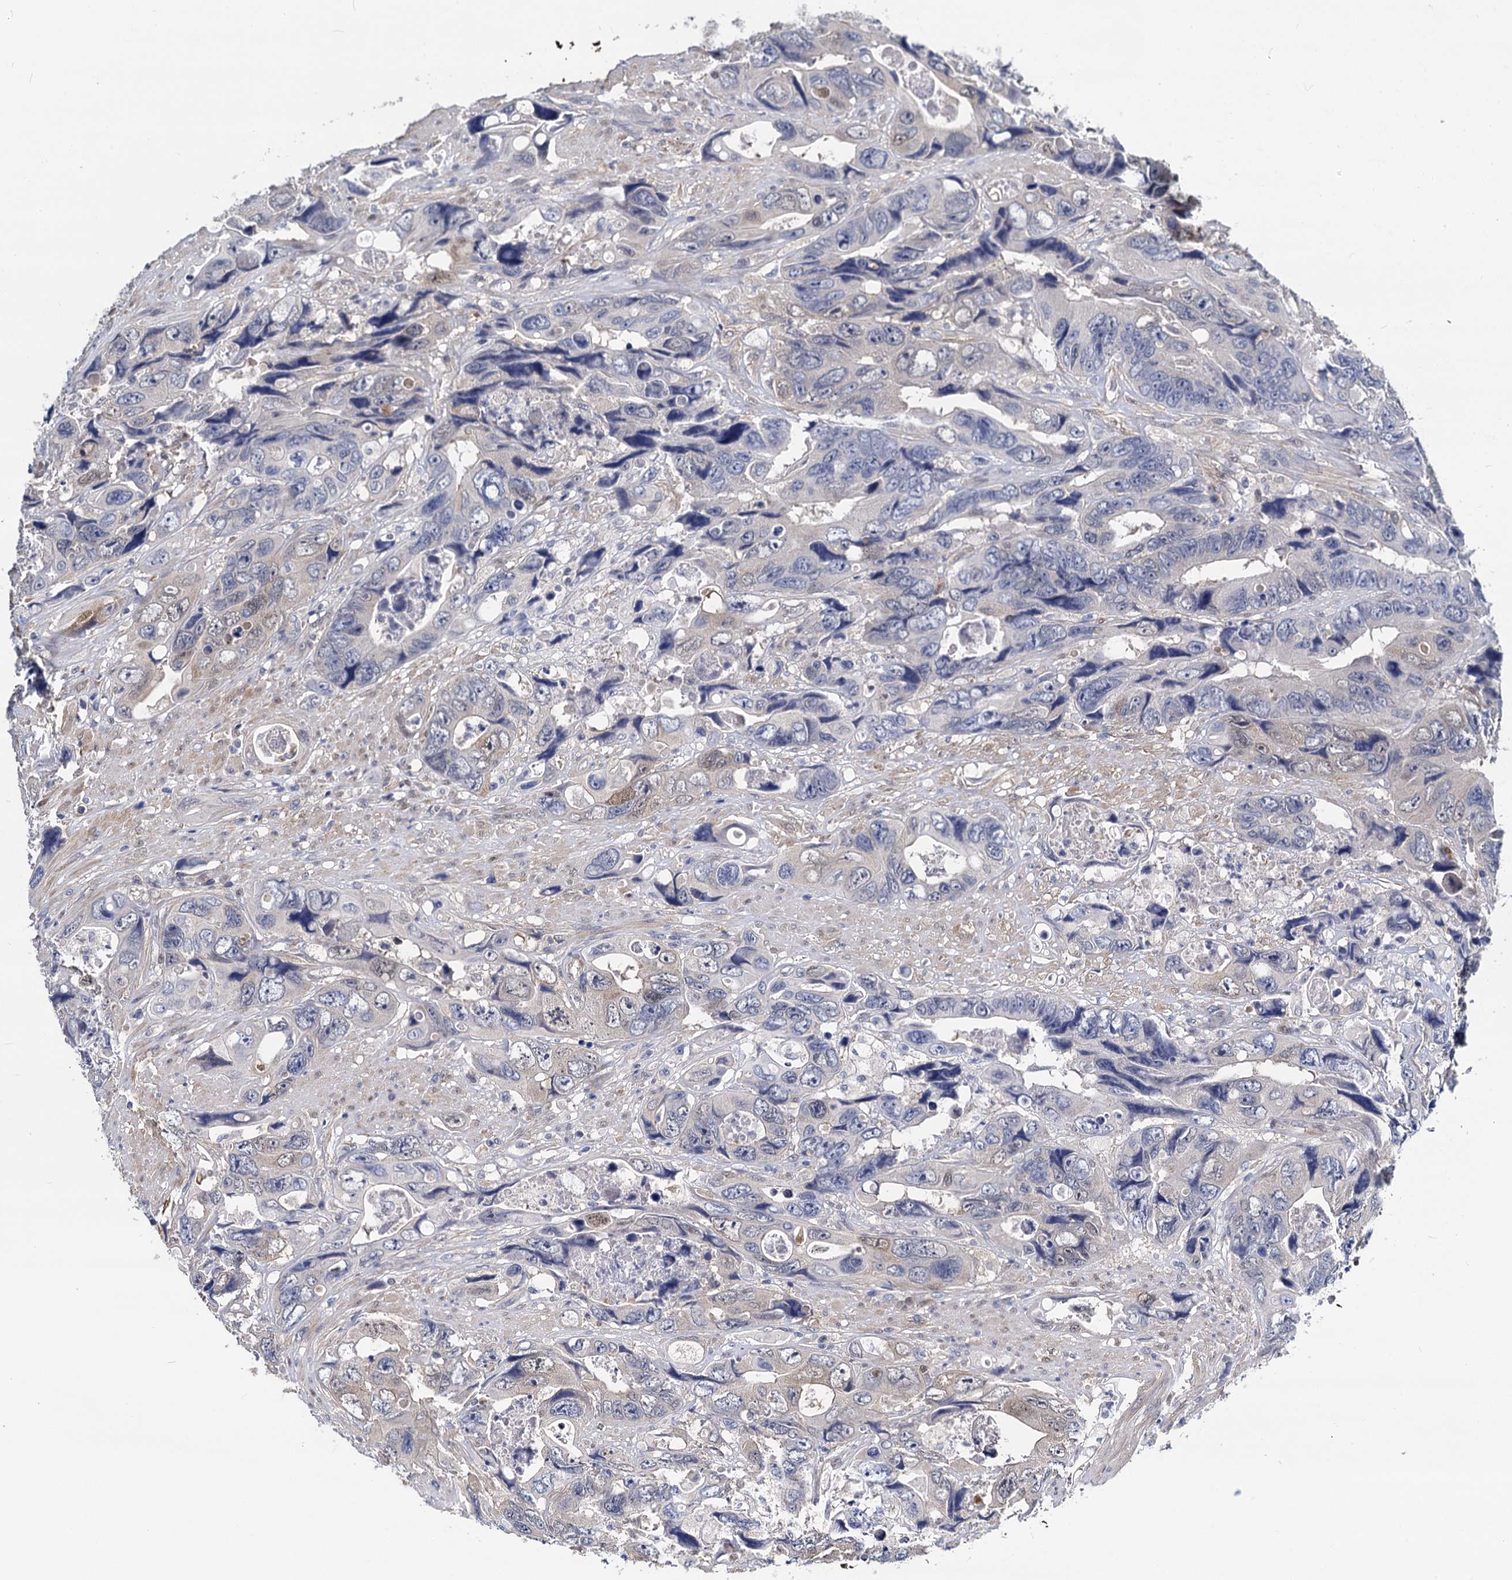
{"staining": {"intensity": "weak", "quantity": "<25%", "location": "cytoplasmic/membranous"}, "tissue": "colorectal cancer", "cell_type": "Tumor cells", "image_type": "cancer", "snomed": [{"axis": "morphology", "description": "Adenocarcinoma, NOS"}, {"axis": "topography", "description": "Rectum"}], "caption": "A high-resolution photomicrograph shows IHC staining of adenocarcinoma (colorectal), which demonstrates no significant positivity in tumor cells. The staining is performed using DAB (3,3'-diaminobenzidine) brown chromogen with nuclei counter-stained in using hematoxylin.", "gene": "GSTM3", "patient": {"sex": "male", "age": 57}}